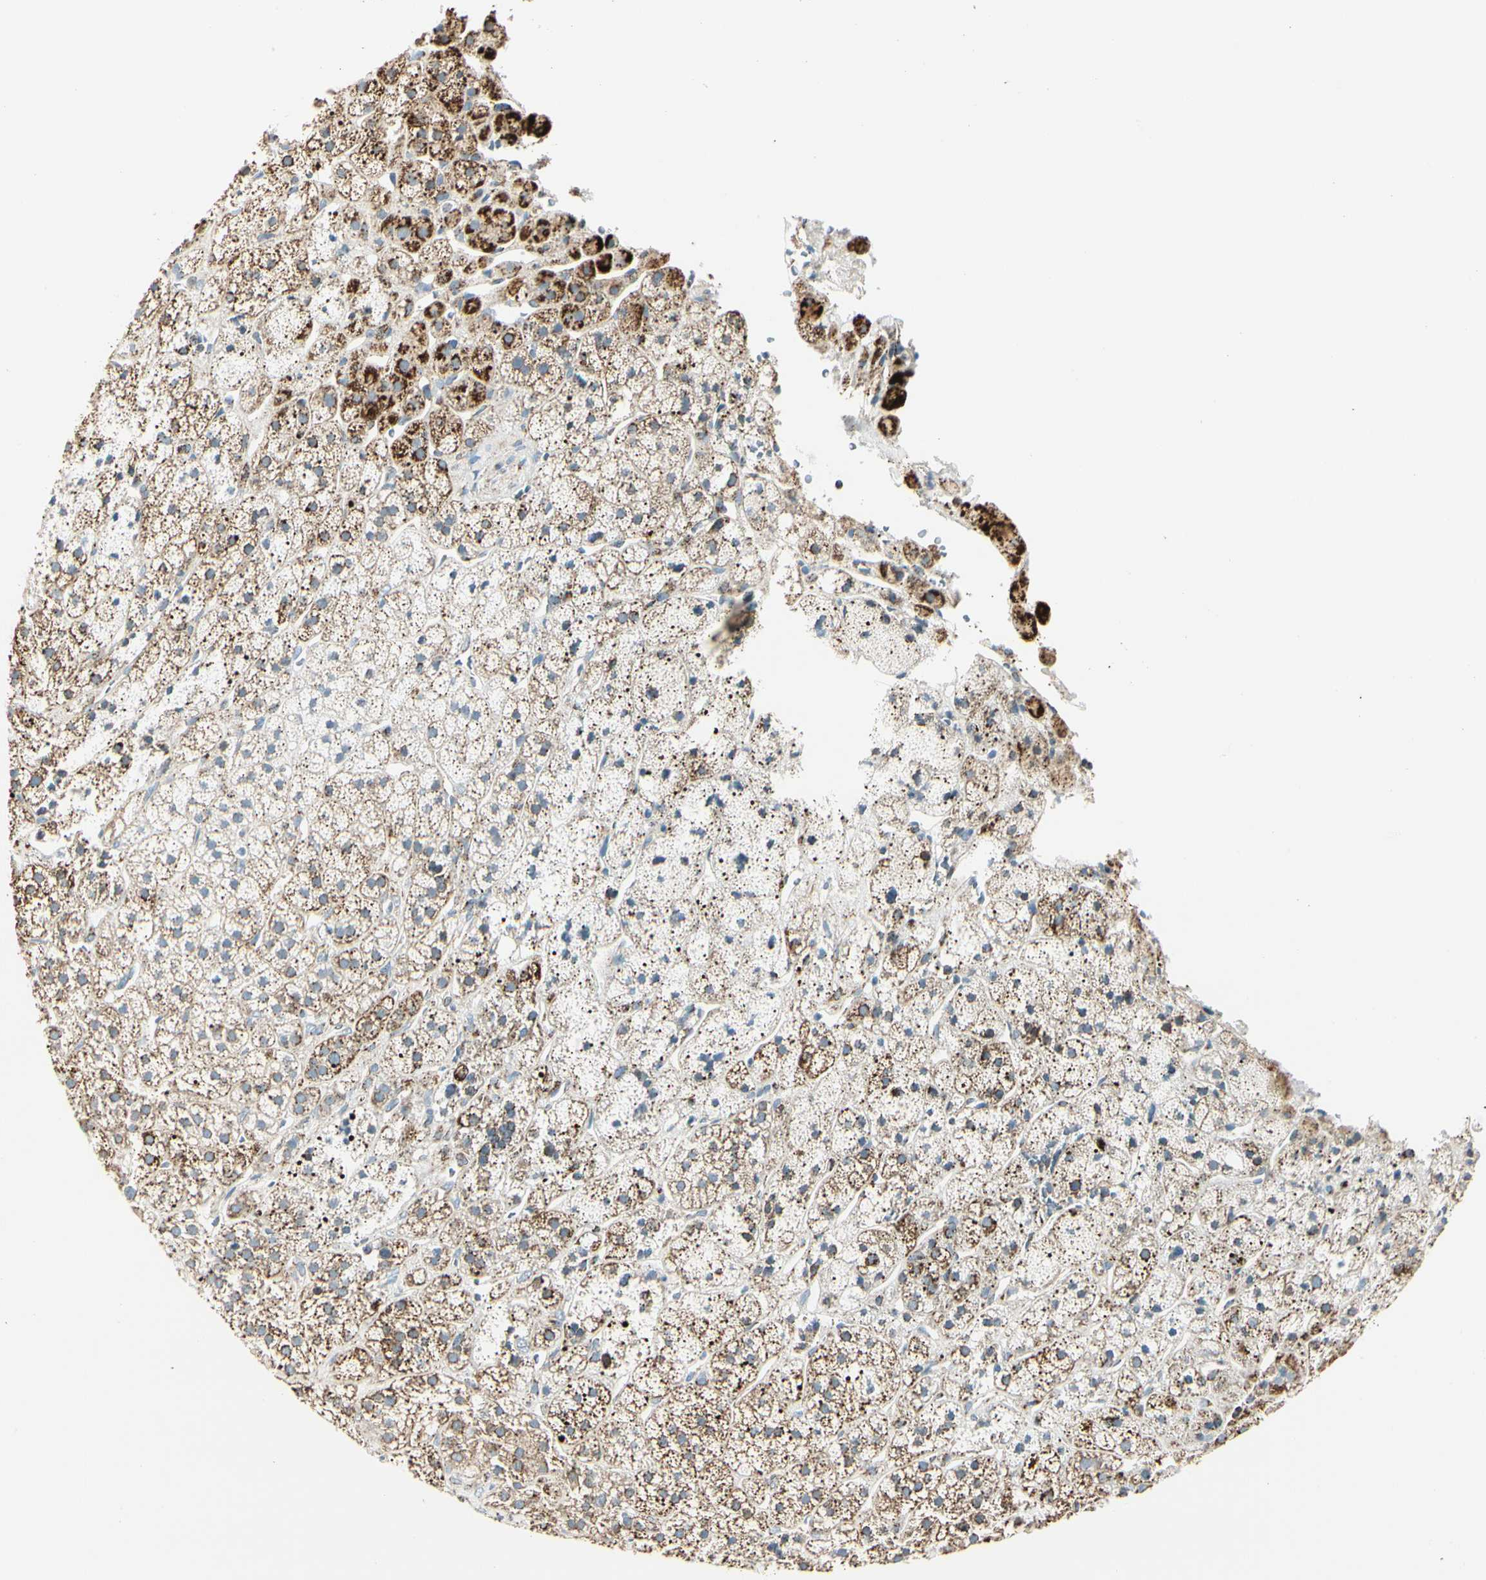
{"staining": {"intensity": "strong", "quantity": ">75%", "location": "cytoplasmic/membranous"}, "tissue": "adrenal gland", "cell_type": "Glandular cells", "image_type": "normal", "snomed": [{"axis": "morphology", "description": "Normal tissue, NOS"}, {"axis": "topography", "description": "Adrenal gland"}], "caption": "Immunohistochemical staining of benign human adrenal gland displays strong cytoplasmic/membranous protein staining in approximately >75% of glandular cells. (DAB (3,3'-diaminobenzidine) = brown stain, brightfield microscopy at high magnification).", "gene": "ME2", "patient": {"sex": "male", "age": 56}}